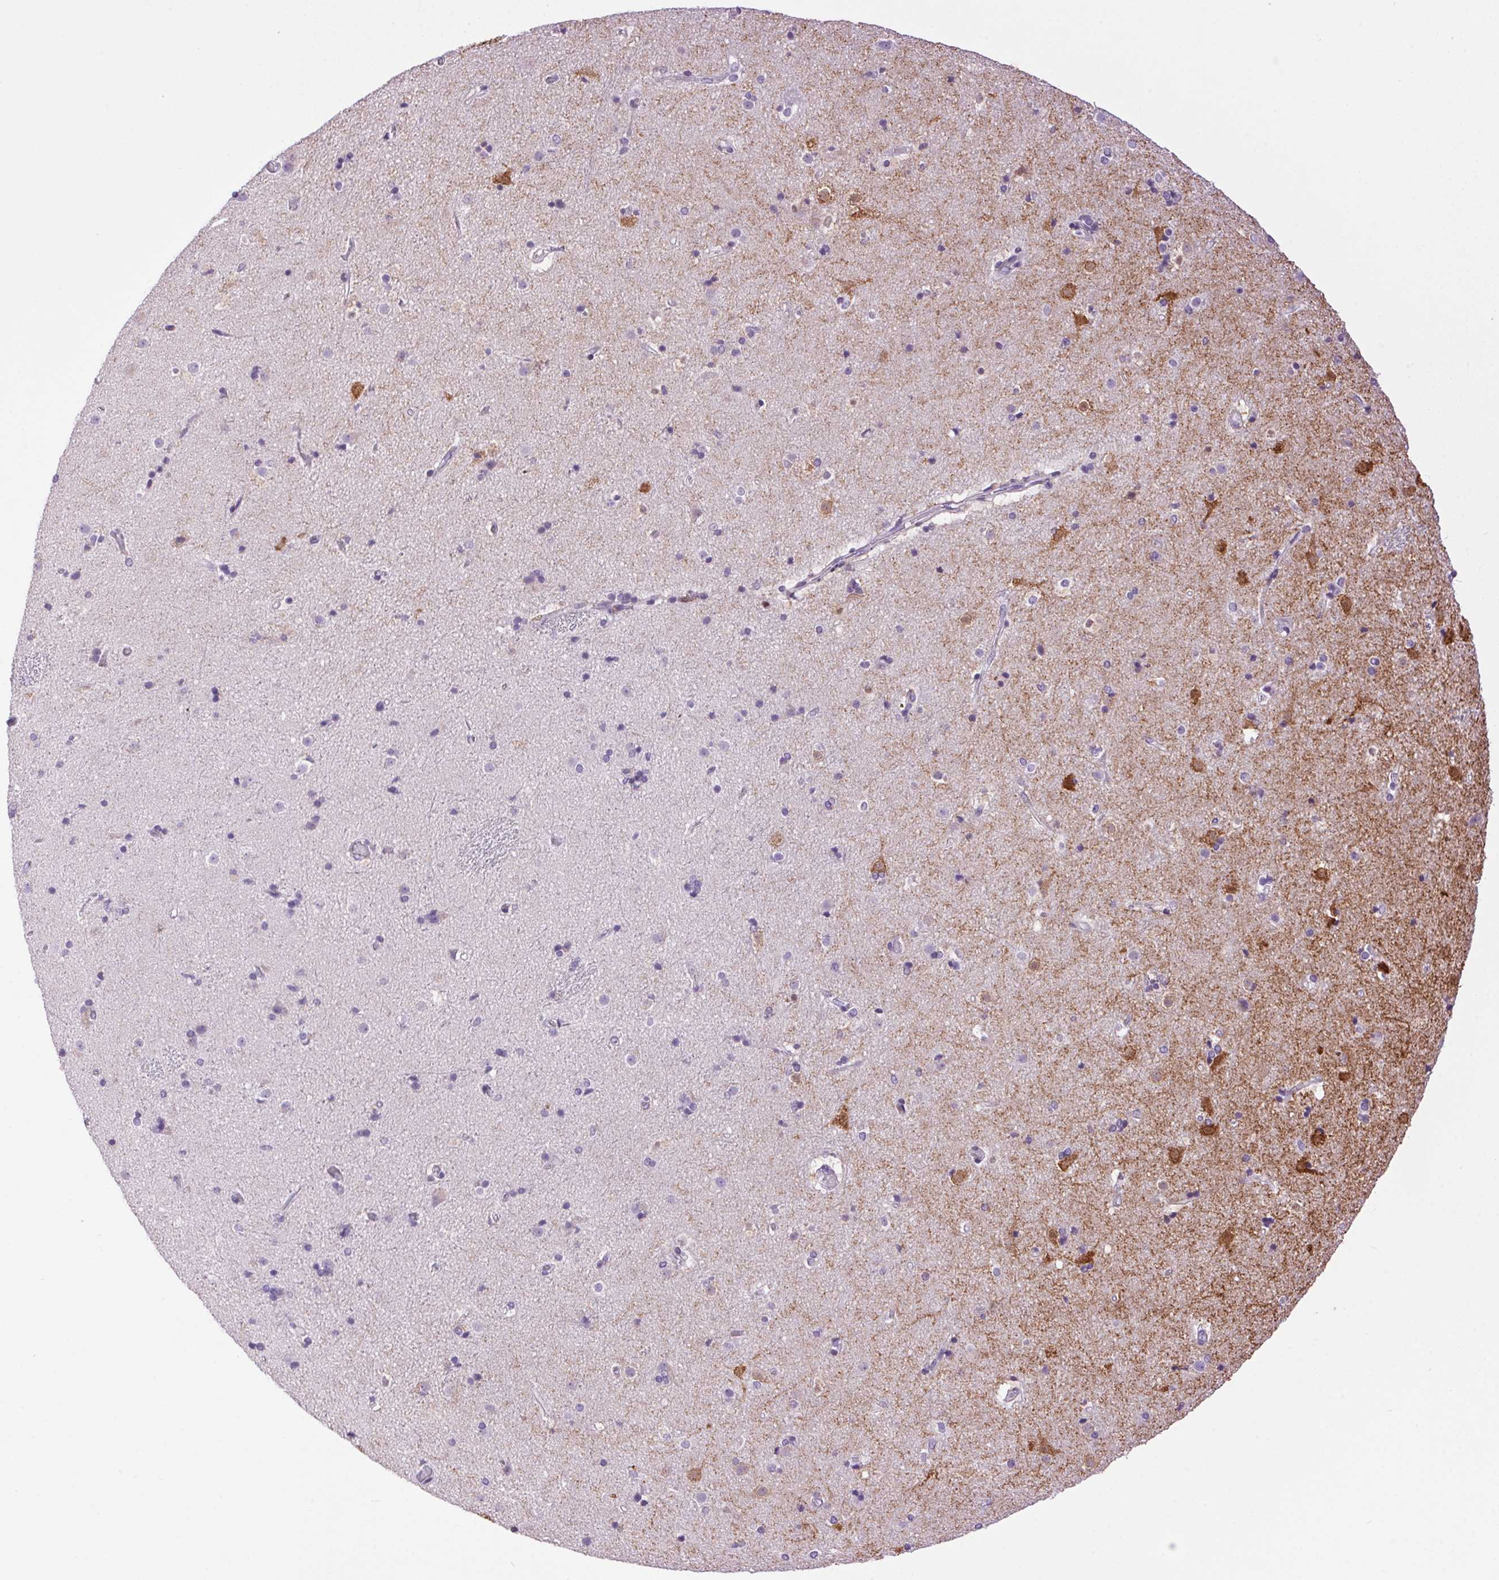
{"staining": {"intensity": "negative", "quantity": "none", "location": "none"}, "tissue": "caudate", "cell_type": "Glial cells", "image_type": "normal", "snomed": [{"axis": "morphology", "description": "Normal tissue, NOS"}, {"axis": "topography", "description": "Lateral ventricle wall"}], "caption": "The micrograph demonstrates no significant staining in glial cells of caudate. Brightfield microscopy of immunohistochemistry (IHC) stained with DAB (brown) and hematoxylin (blue), captured at high magnification.", "gene": "TMEM88B", "patient": {"sex": "female", "age": 71}}